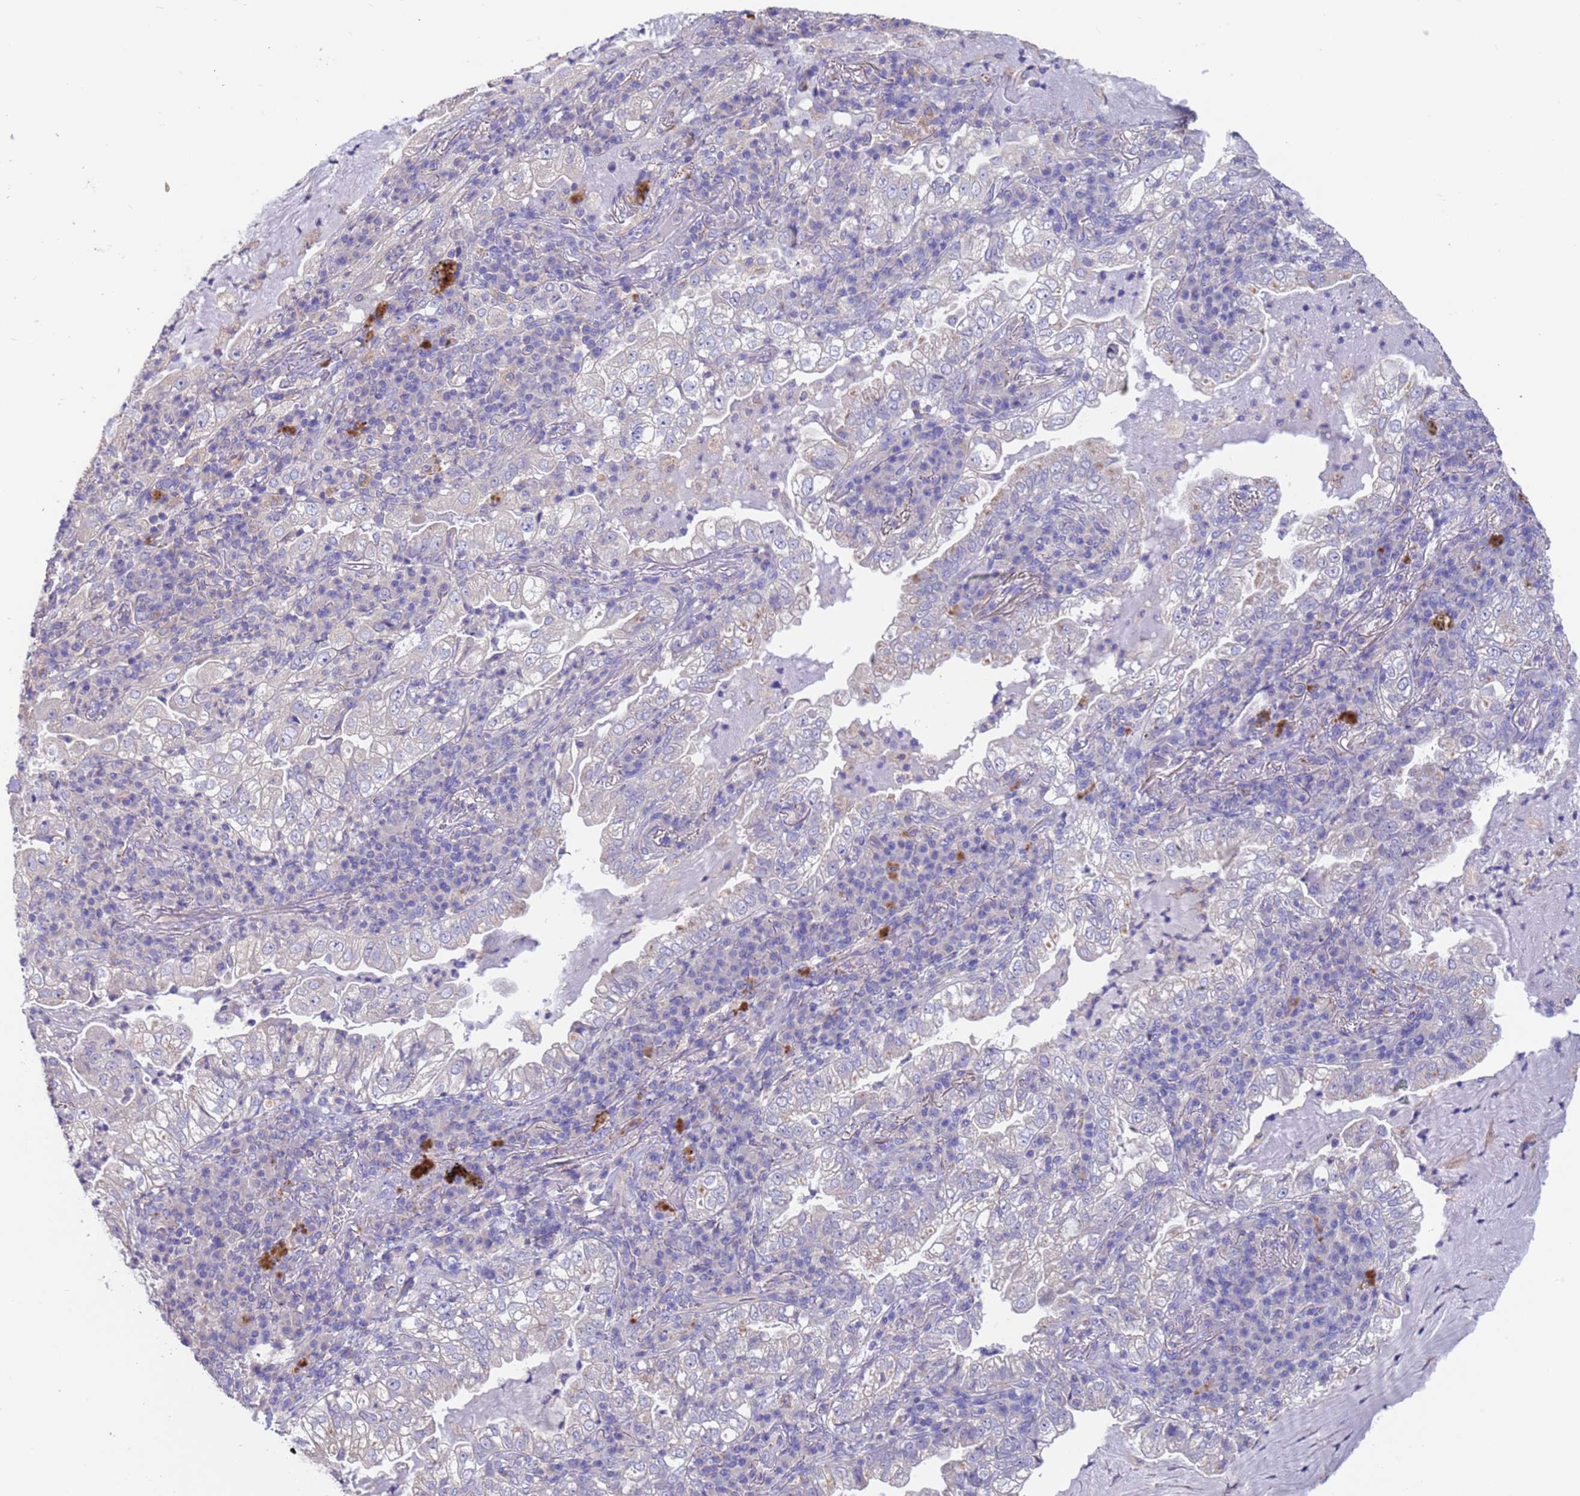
{"staining": {"intensity": "negative", "quantity": "none", "location": "none"}, "tissue": "lung cancer", "cell_type": "Tumor cells", "image_type": "cancer", "snomed": [{"axis": "morphology", "description": "Adenocarcinoma, NOS"}, {"axis": "topography", "description": "Lung"}], "caption": "A micrograph of lung adenocarcinoma stained for a protein shows no brown staining in tumor cells.", "gene": "SRL", "patient": {"sex": "female", "age": 73}}